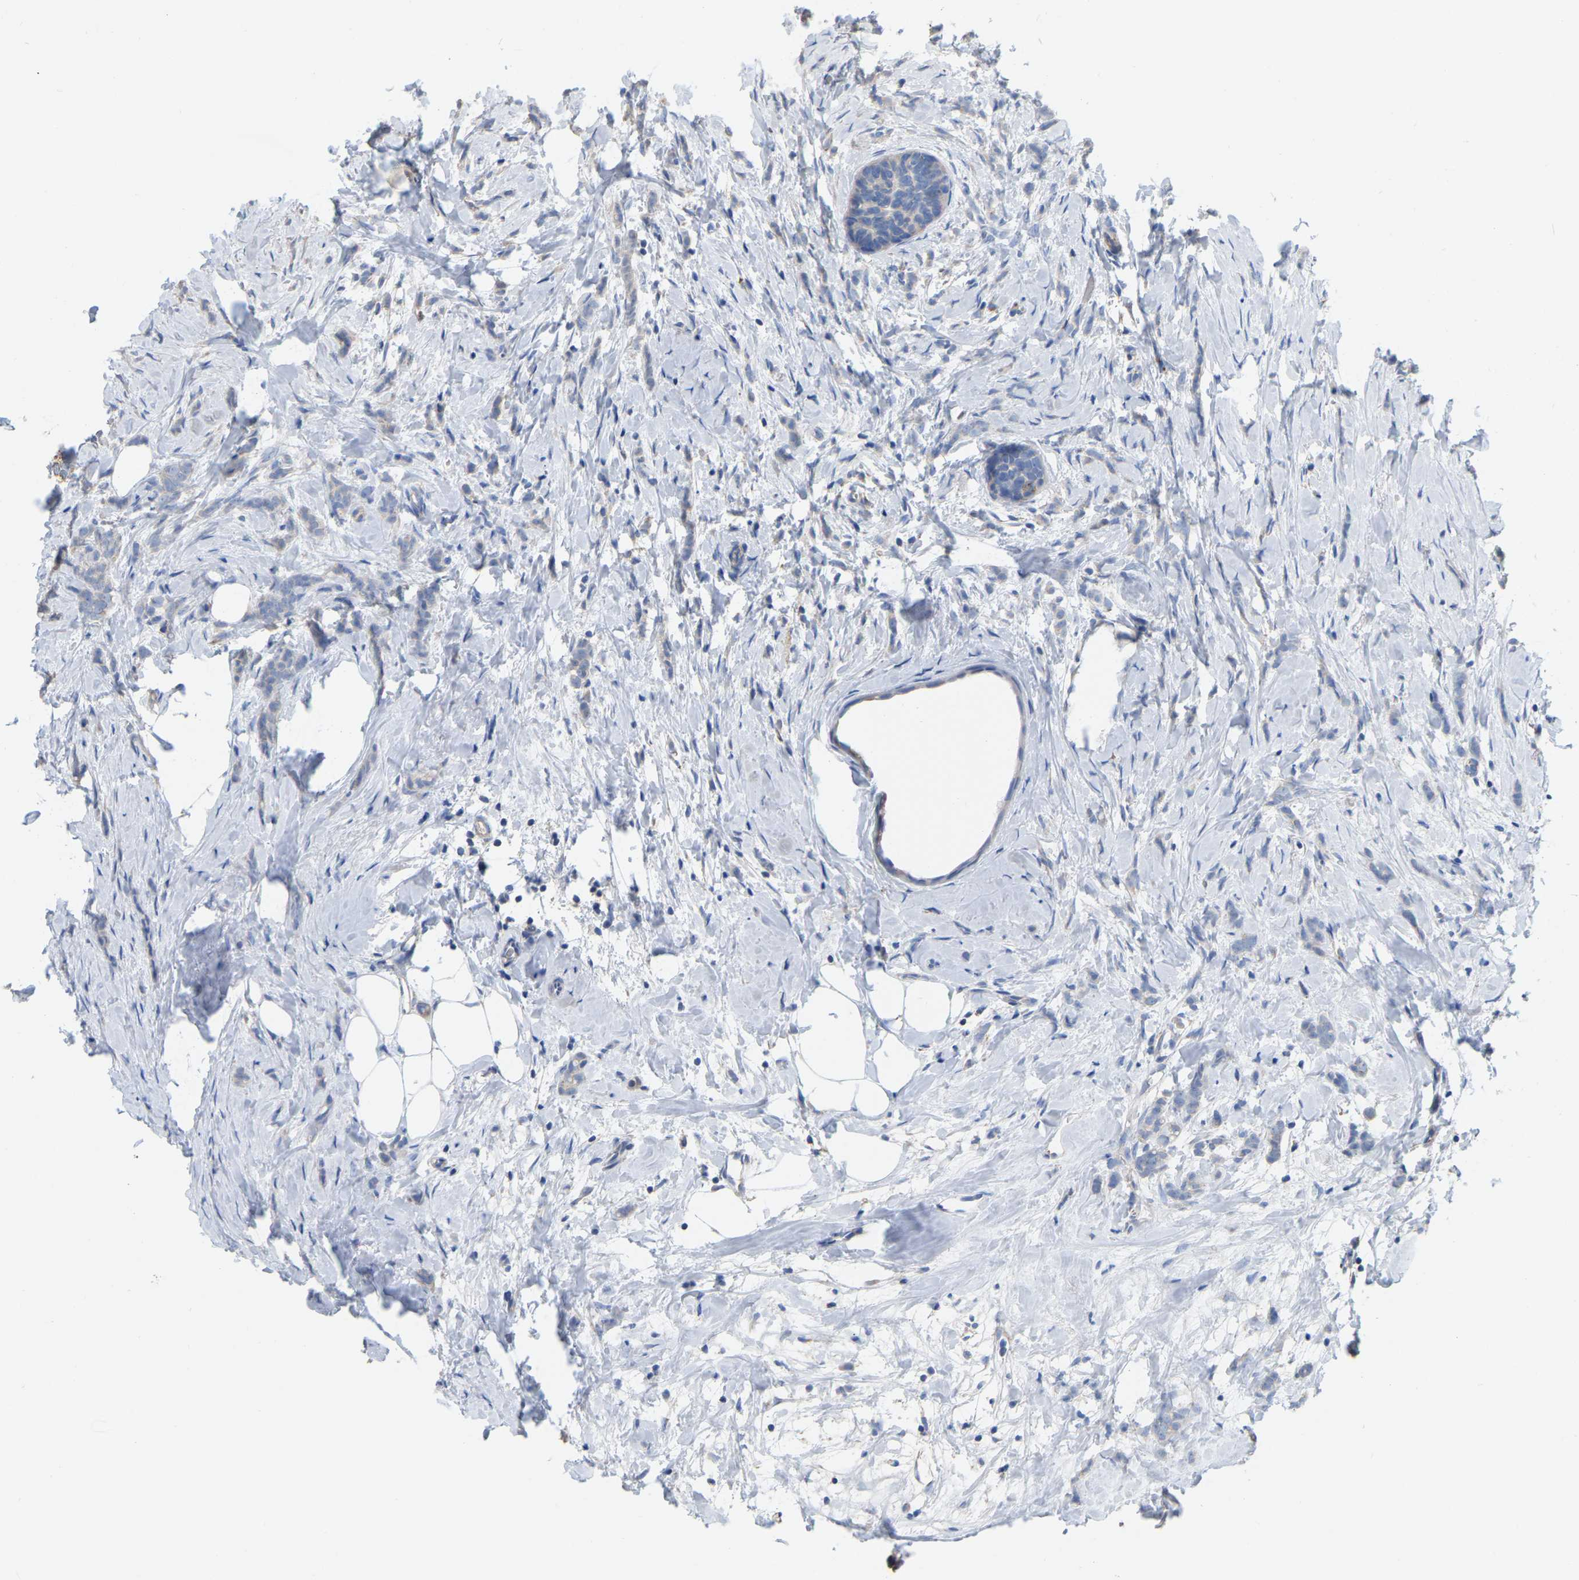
{"staining": {"intensity": "negative", "quantity": "none", "location": "none"}, "tissue": "breast cancer", "cell_type": "Tumor cells", "image_type": "cancer", "snomed": [{"axis": "morphology", "description": "Lobular carcinoma, in situ"}, {"axis": "morphology", "description": "Lobular carcinoma"}, {"axis": "topography", "description": "Breast"}], "caption": "Immunohistochemical staining of breast cancer (lobular carcinoma in situ) displays no significant positivity in tumor cells.", "gene": "CBLB", "patient": {"sex": "female", "age": 41}}